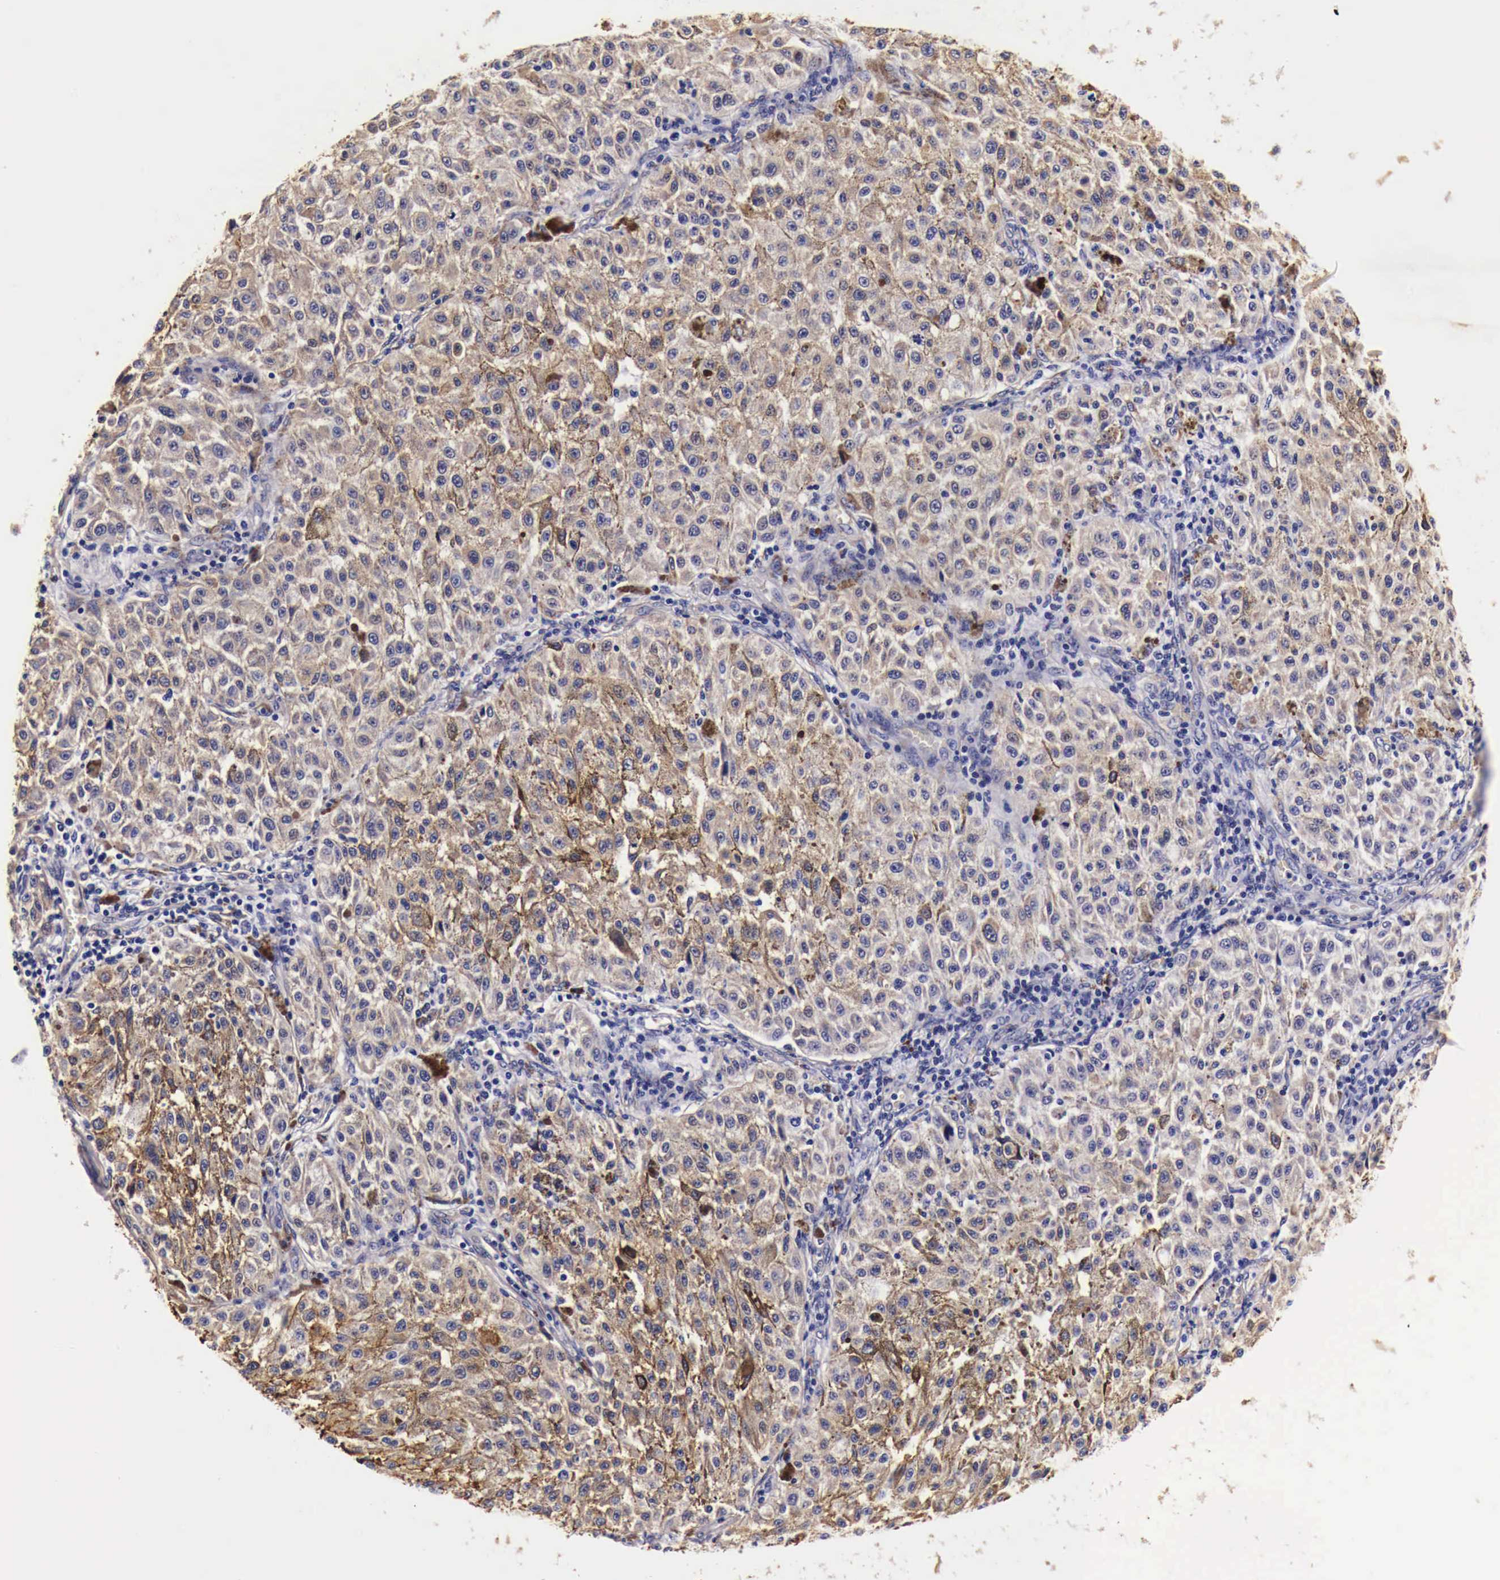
{"staining": {"intensity": "moderate", "quantity": "25%-75%", "location": "cytoplasmic/membranous"}, "tissue": "melanoma", "cell_type": "Tumor cells", "image_type": "cancer", "snomed": [{"axis": "morphology", "description": "Malignant melanoma, NOS"}, {"axis": "topography", "description": "Skin"}], "caption": "The image reveals staining of malignant melanoma, revealing moderate cytoplasmic/membranous protein expression (brown color) within tumor cells. (DAB IHC, brown staining for protein, blue staining for nuclei).", "gene": "LAMB2", "patient": {"sex": "female", "age": 64}}